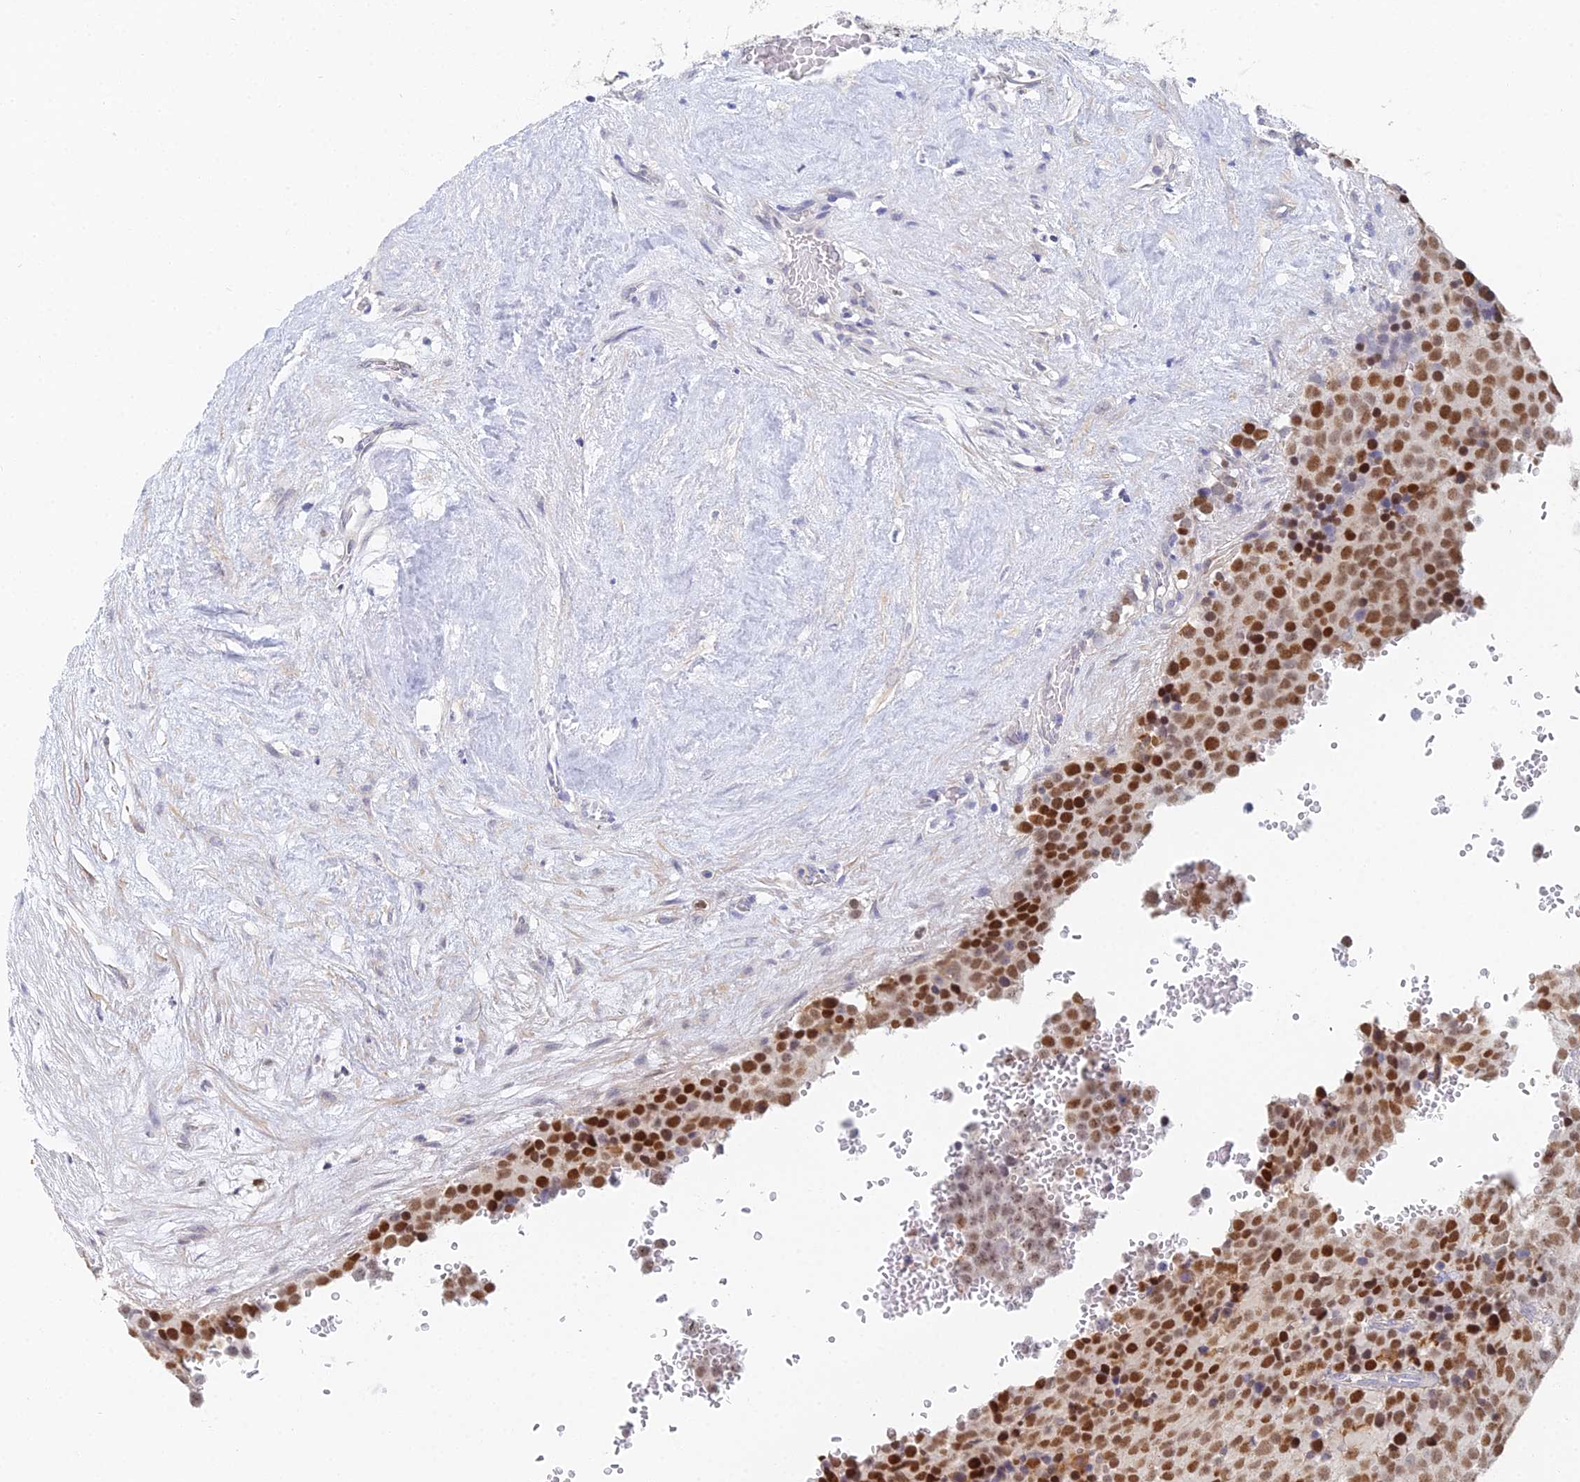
{"staining": {"intensity": "strong", "quantity": ">75%", "location": "nuclear"}, "tissue": "testis cancer", "cell_type": "Tumor cells", "image_type": "cancer", "snomed": [{"axis": "morphology", "description": "Seminoma, NOS"}, {"axis": "topography", "description": "Testis"}], "caption": "Protein analysis of seminoma (testis) tissue displays strong nuclear expression in about >75% of tumor cells.", "gene": "MCM2", "patient": {"sex": "male", "age": 71}}